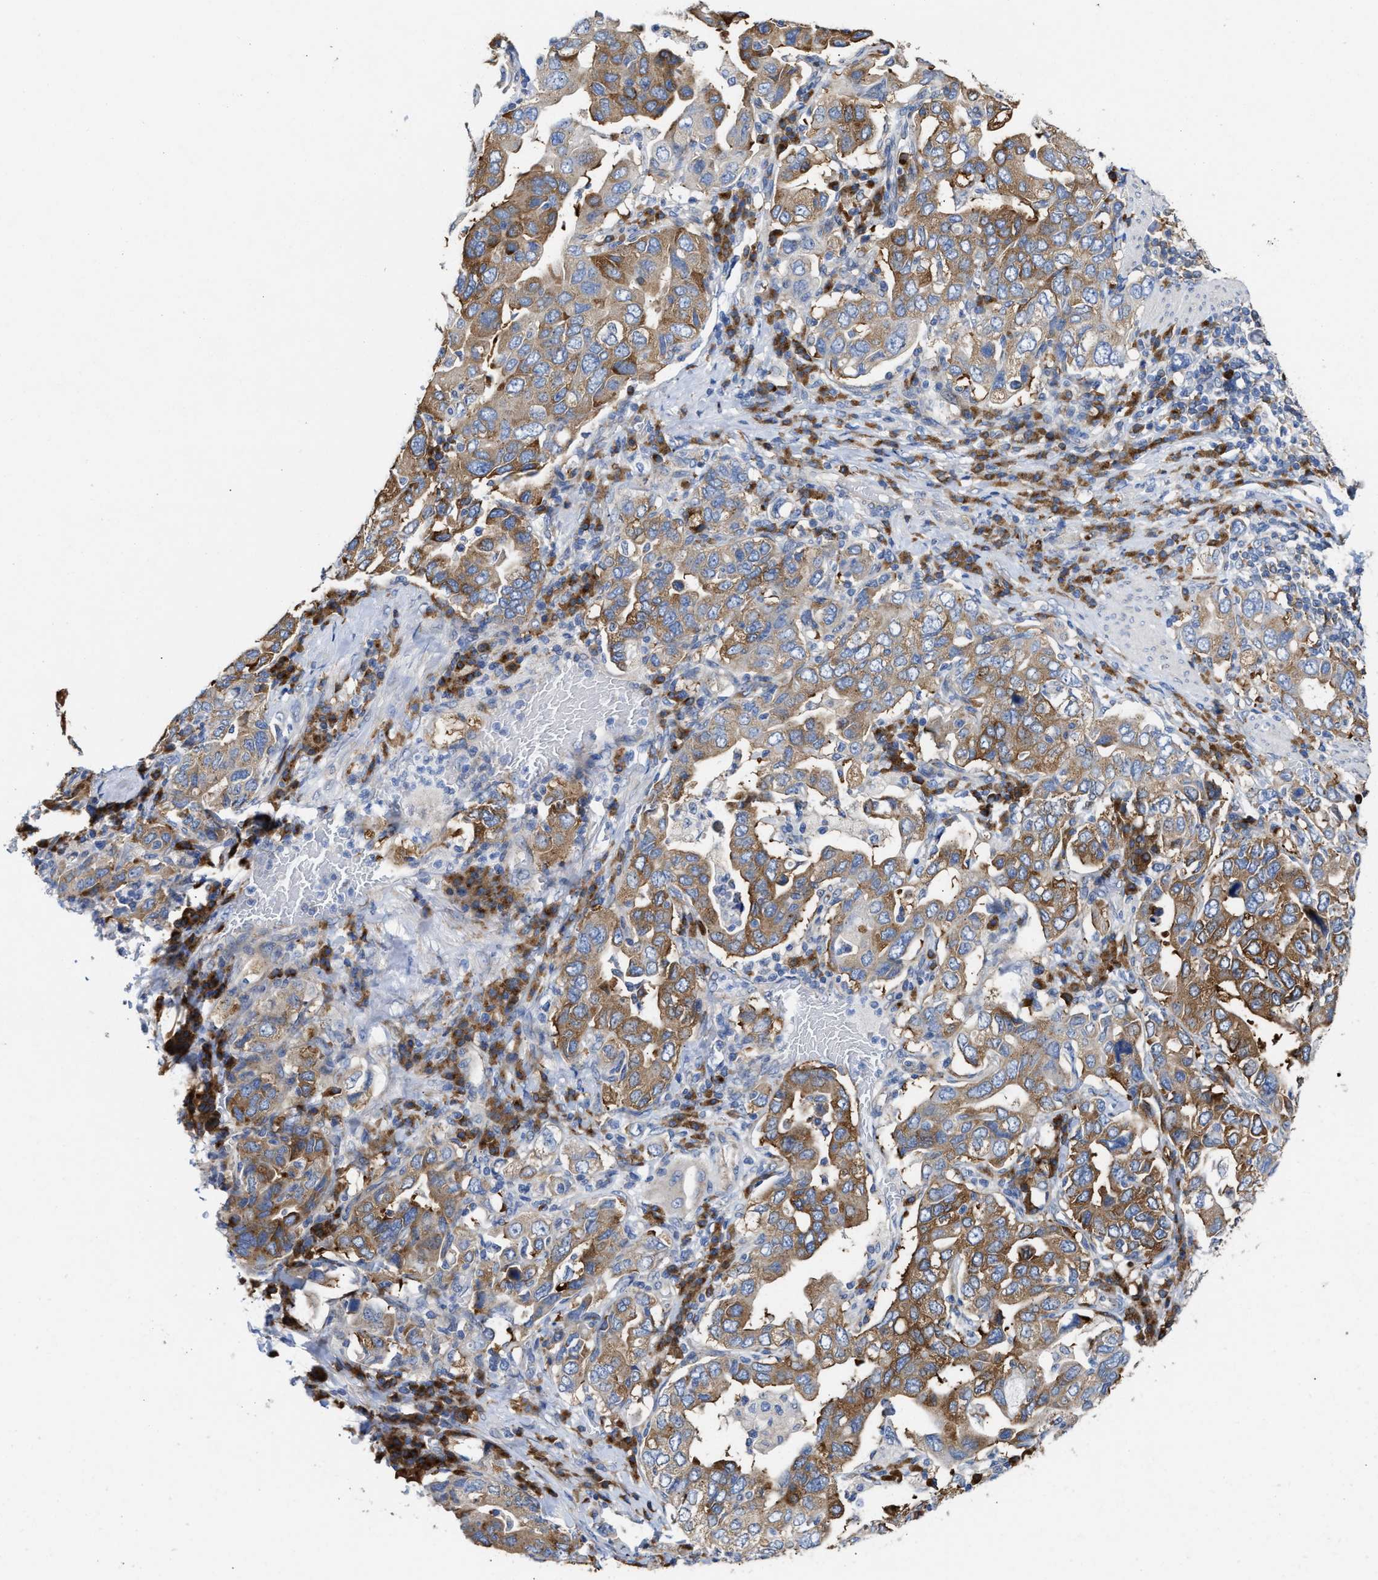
{"staining": {"intensity": "moderate", "quantity": "25%-75%", "location": "cytoplasmic/membranous"}, "tissue": "stomach cancer", "cell_type": "Tumor cells", "image_type": "cancer", "snomed": [{"axis": "morphology", "description": "Adenocarcinoma, NOS"}, {"axis": "topography", "description": "Stomach, upper"}], "caption": "Immunohistochemical staining of adenocarcinoma (stomach) reveals medium levels of moderate cytoplasmic/membranous protein expression in about 25%-75% of tumor cells.", "gene": "PPP1R15A", "patient": {"sex": "male", "age": 62}}